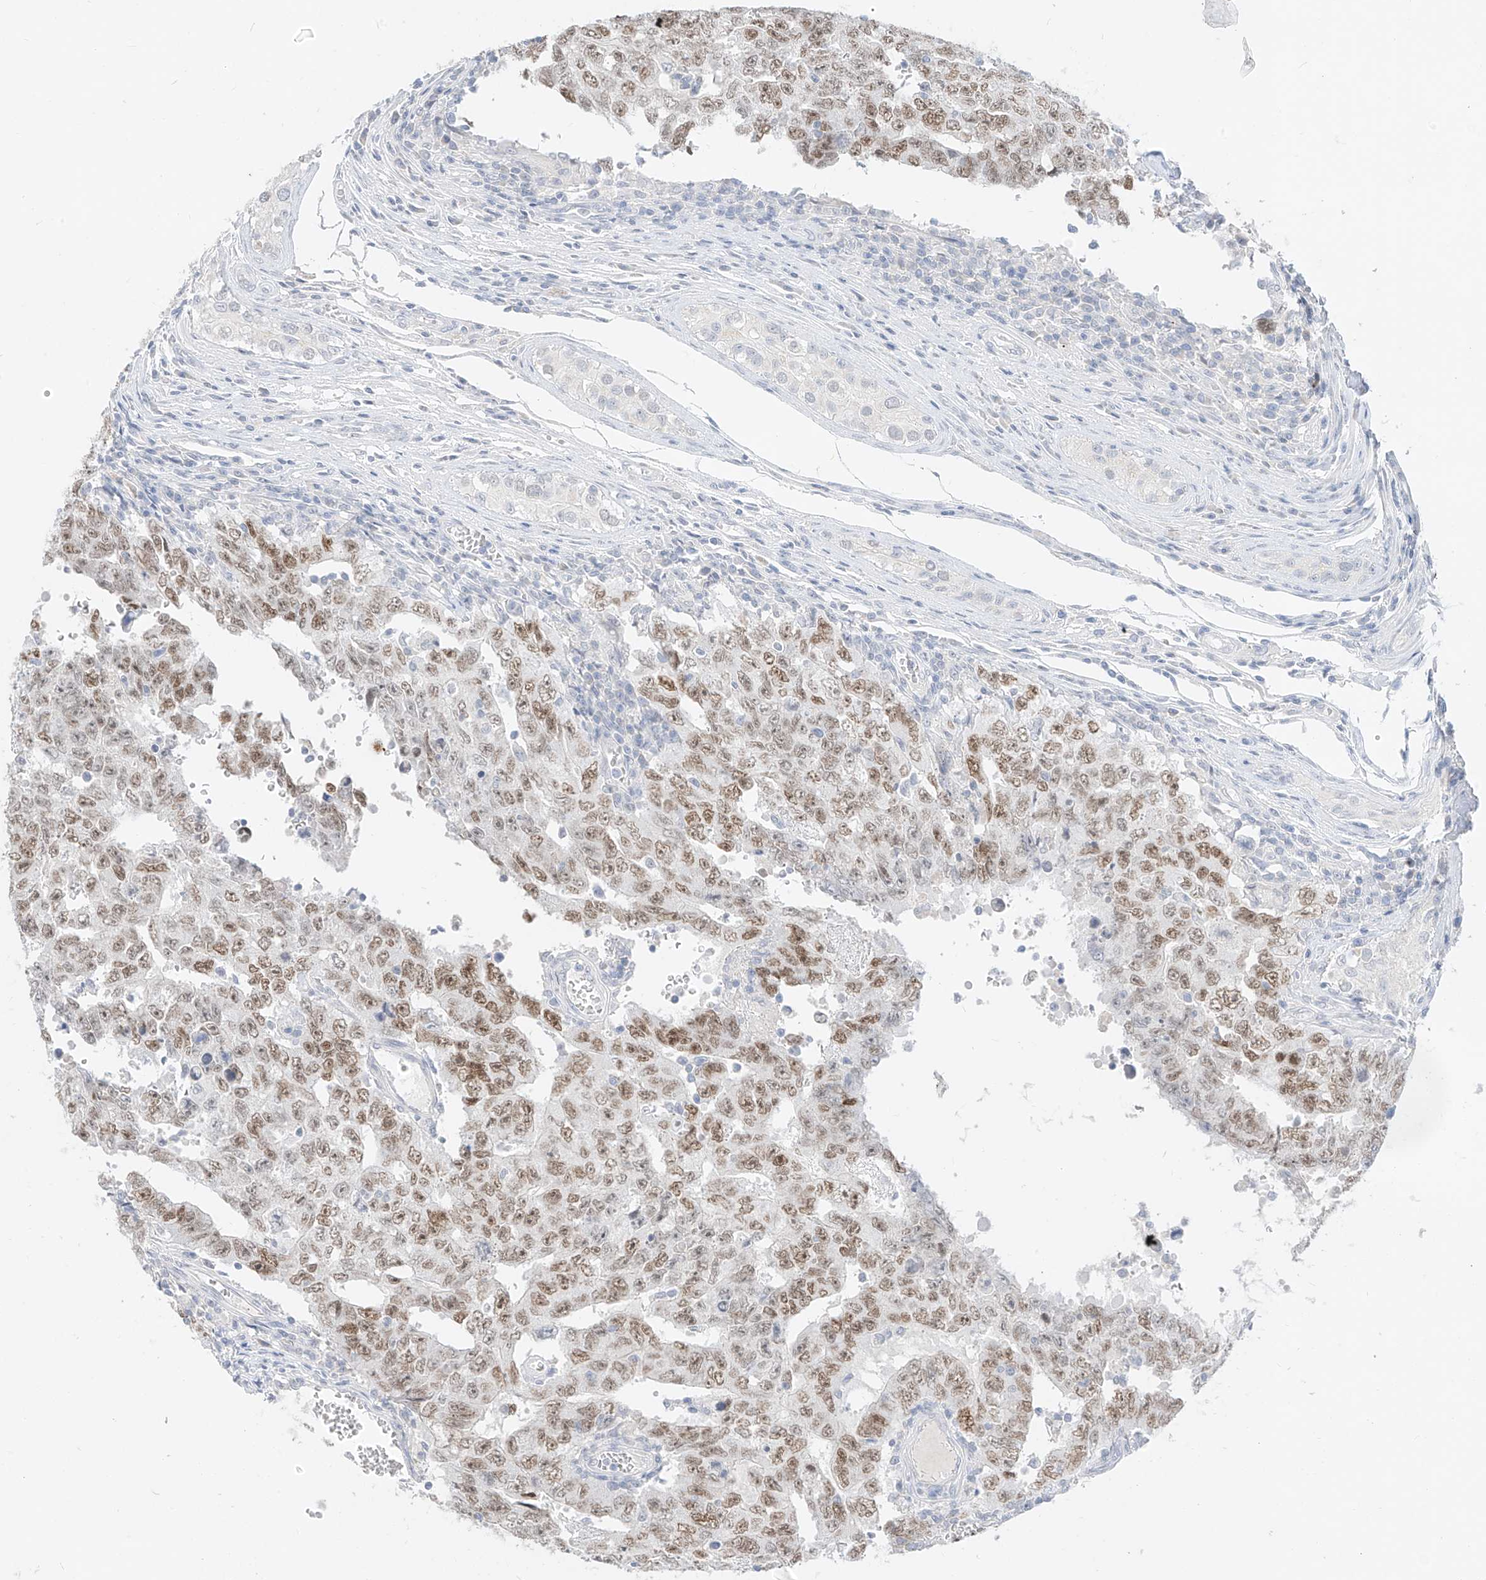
{"staining": {"intensity": "moderate", "quantity": ">75%", "location": "nuclear"}, "tissue": "testis cancer", "cell_type": "Tumor cells", "image_type": "cancer", "snomed": [{"axis": "morphology", "description": "Carcinoma, Embryonal, NOS"}, {"axis": "topography", "description": "Testis"}], "caption": "This is an image of immunohistochemistry staining of embryonal carcinoma (testis), which shows moderate expression in the nuclear of tumor cells.", "gene": "BARX2", "patient": {"sex": "male", "age": 26}}